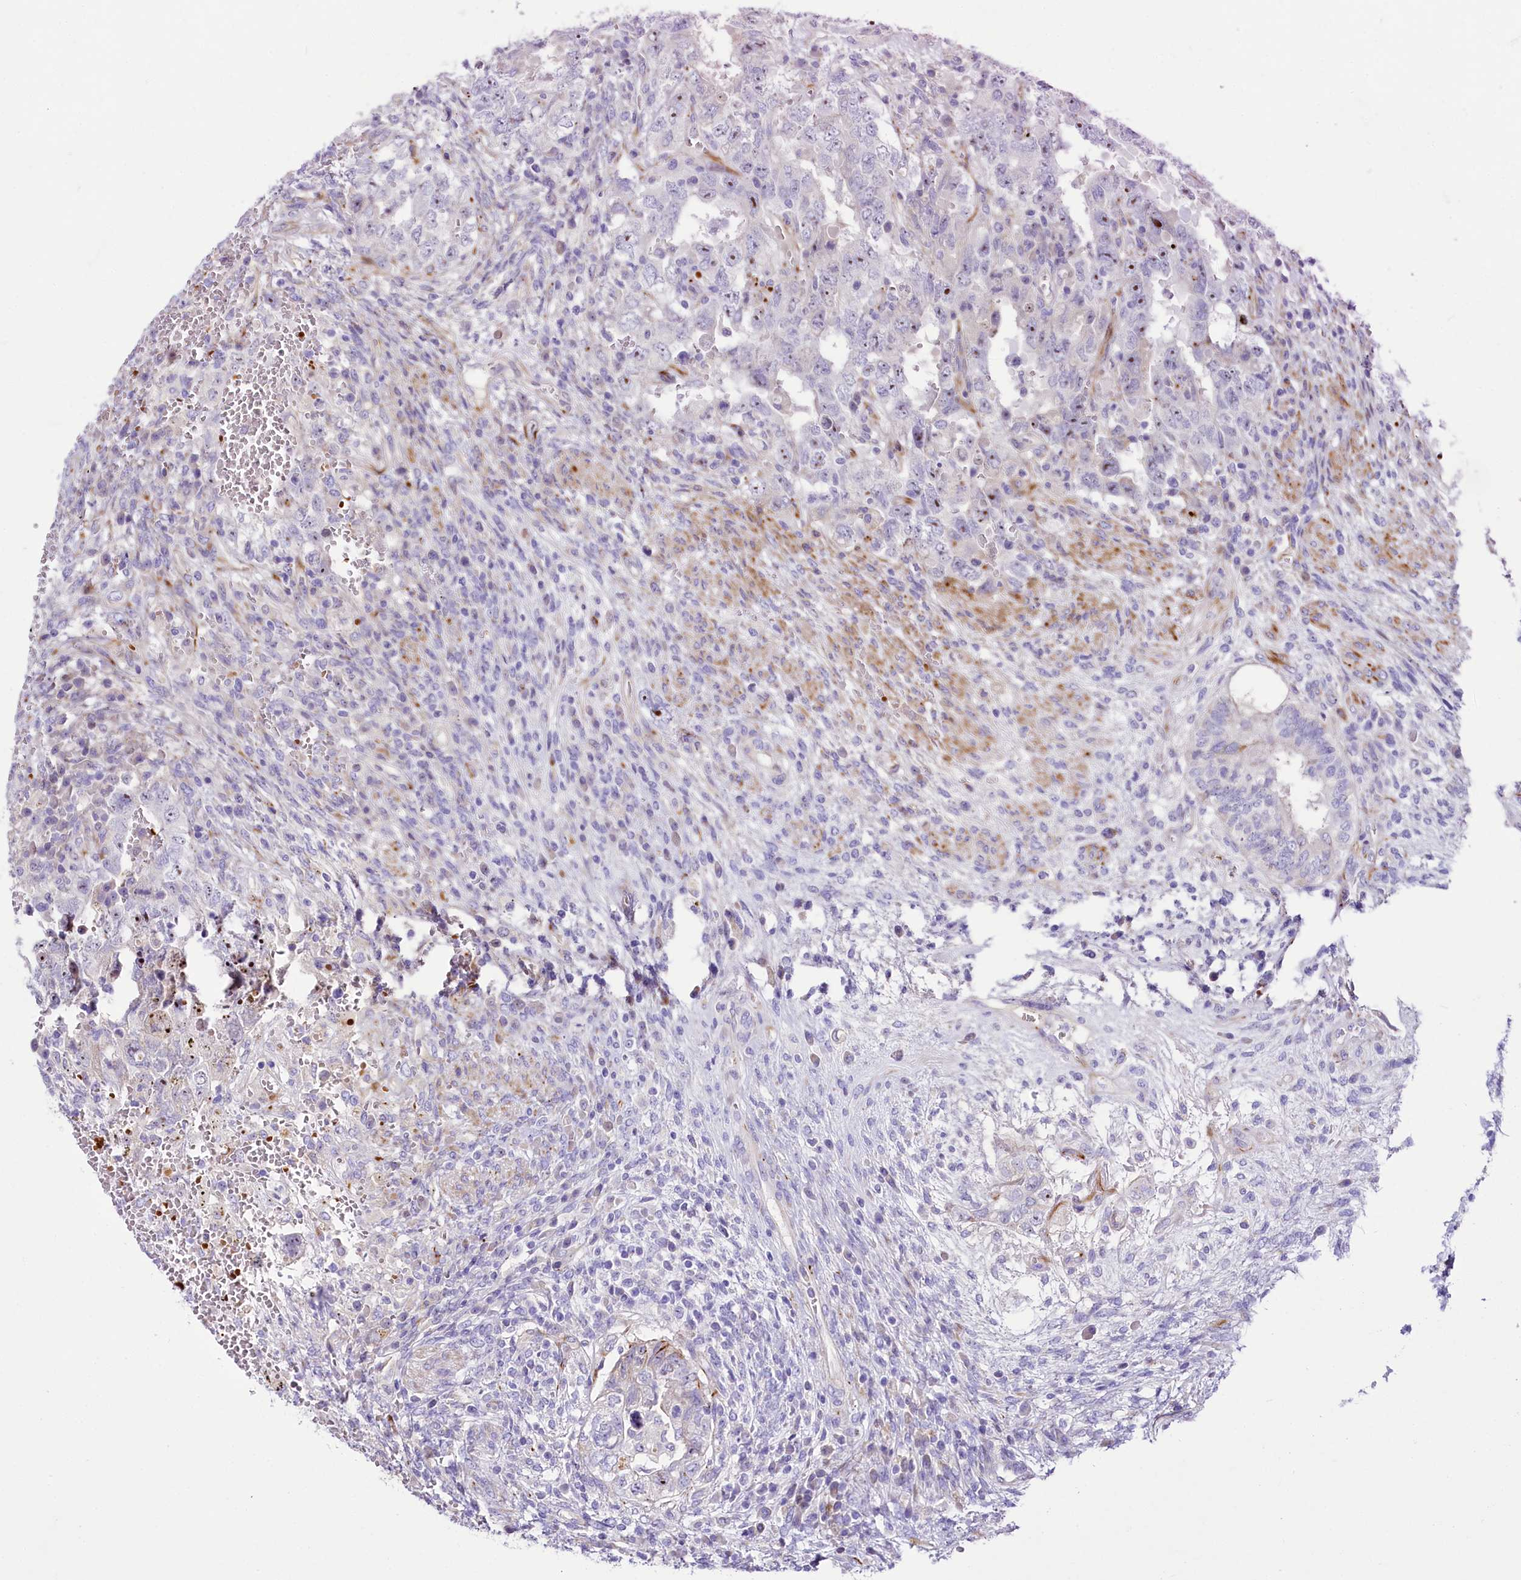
{"staining": {"intensity": "moderate", "quantity": "<25%", "location": "nuclear"}, "tissue": "testis cancer", "cell_type": "Tumor cells", "image_type": "cancer", "snomed": [{"axis": "morphology", "description": "Carcinoma, Embryonal, NOS"}, {"axis": "topography", "description": "Testis"}], "caption": "An image showing moderate nuclear positivity in approximately <25% of tumor cells in testis cancer, as visualized by brown immunohistochemical staining.", "gene": "SH3TC2", "patient": {"sex": "male", "age": 26}}